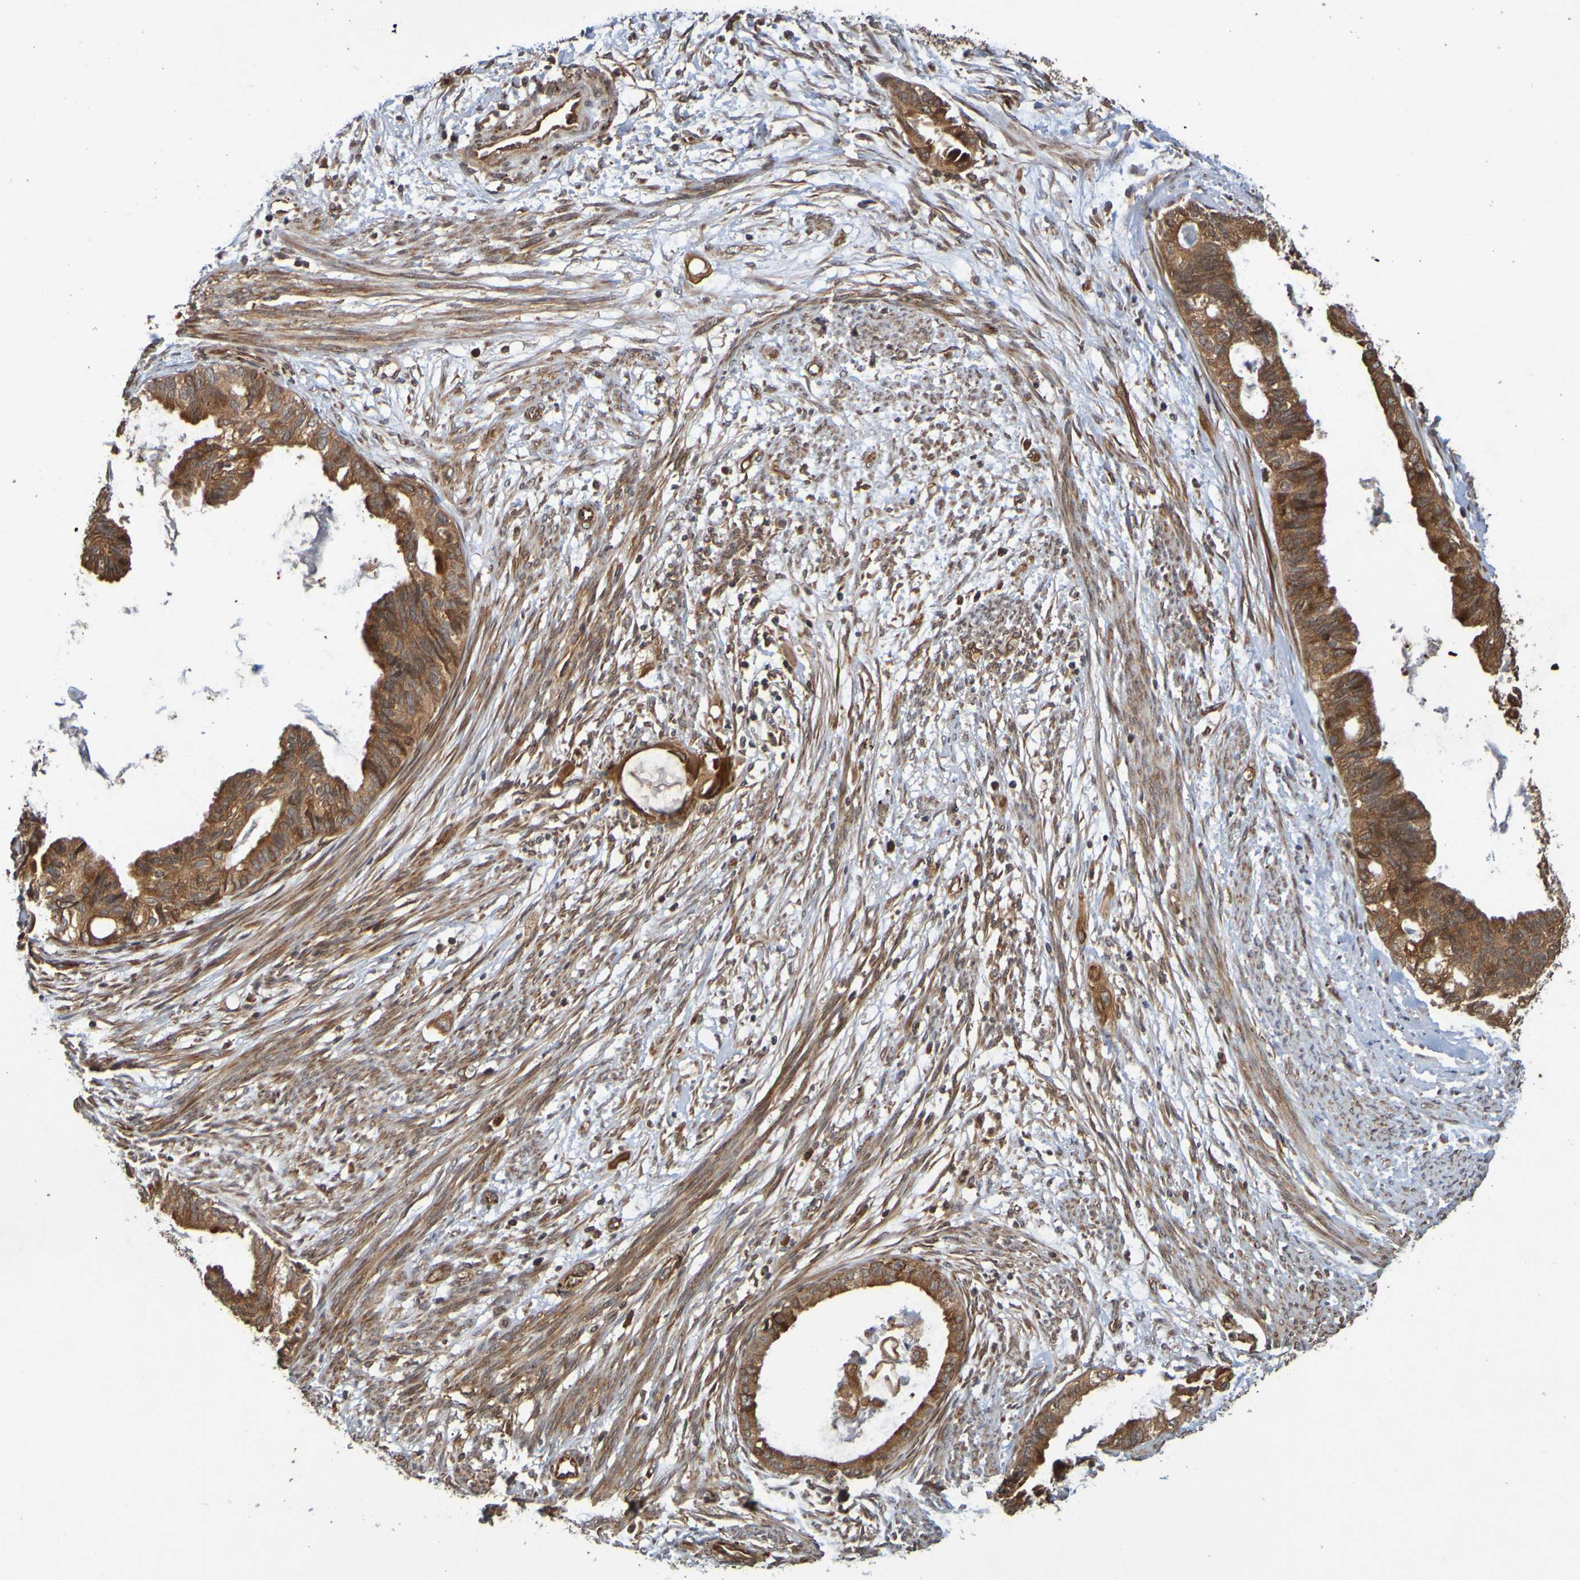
{"staining": {"intensity": "strong", "quantity": ">75%", "location": "cytoplasmic/membranous"}, "tissue": "cervical cancer", "cell_type": "Tumor cells", "image_type": "cancer", "snomed": [{"axis": "morphology", "description": "Normal tissue, NOS"}, {"axis": "morphology", "description": "Adenocarcinoma, NOS"}, {"axis": "topography", "description": "Cervix"}, {"axis": "topography", "description": "Endometrium"}], "caption": "Protein expression analysis of cervical cancer demonstrates strong cytoplasmic/membranous expression in about >75% of tumor cells. The staining was performed using DAB (3,3'-diaminobenzidine) to visualize the protein expression in brown, while the nuclei were stained in blue with hematoxylin (Magnification: 20x).", "gene": "OCRL", "patient": {"sex": "female", "age": 86}}